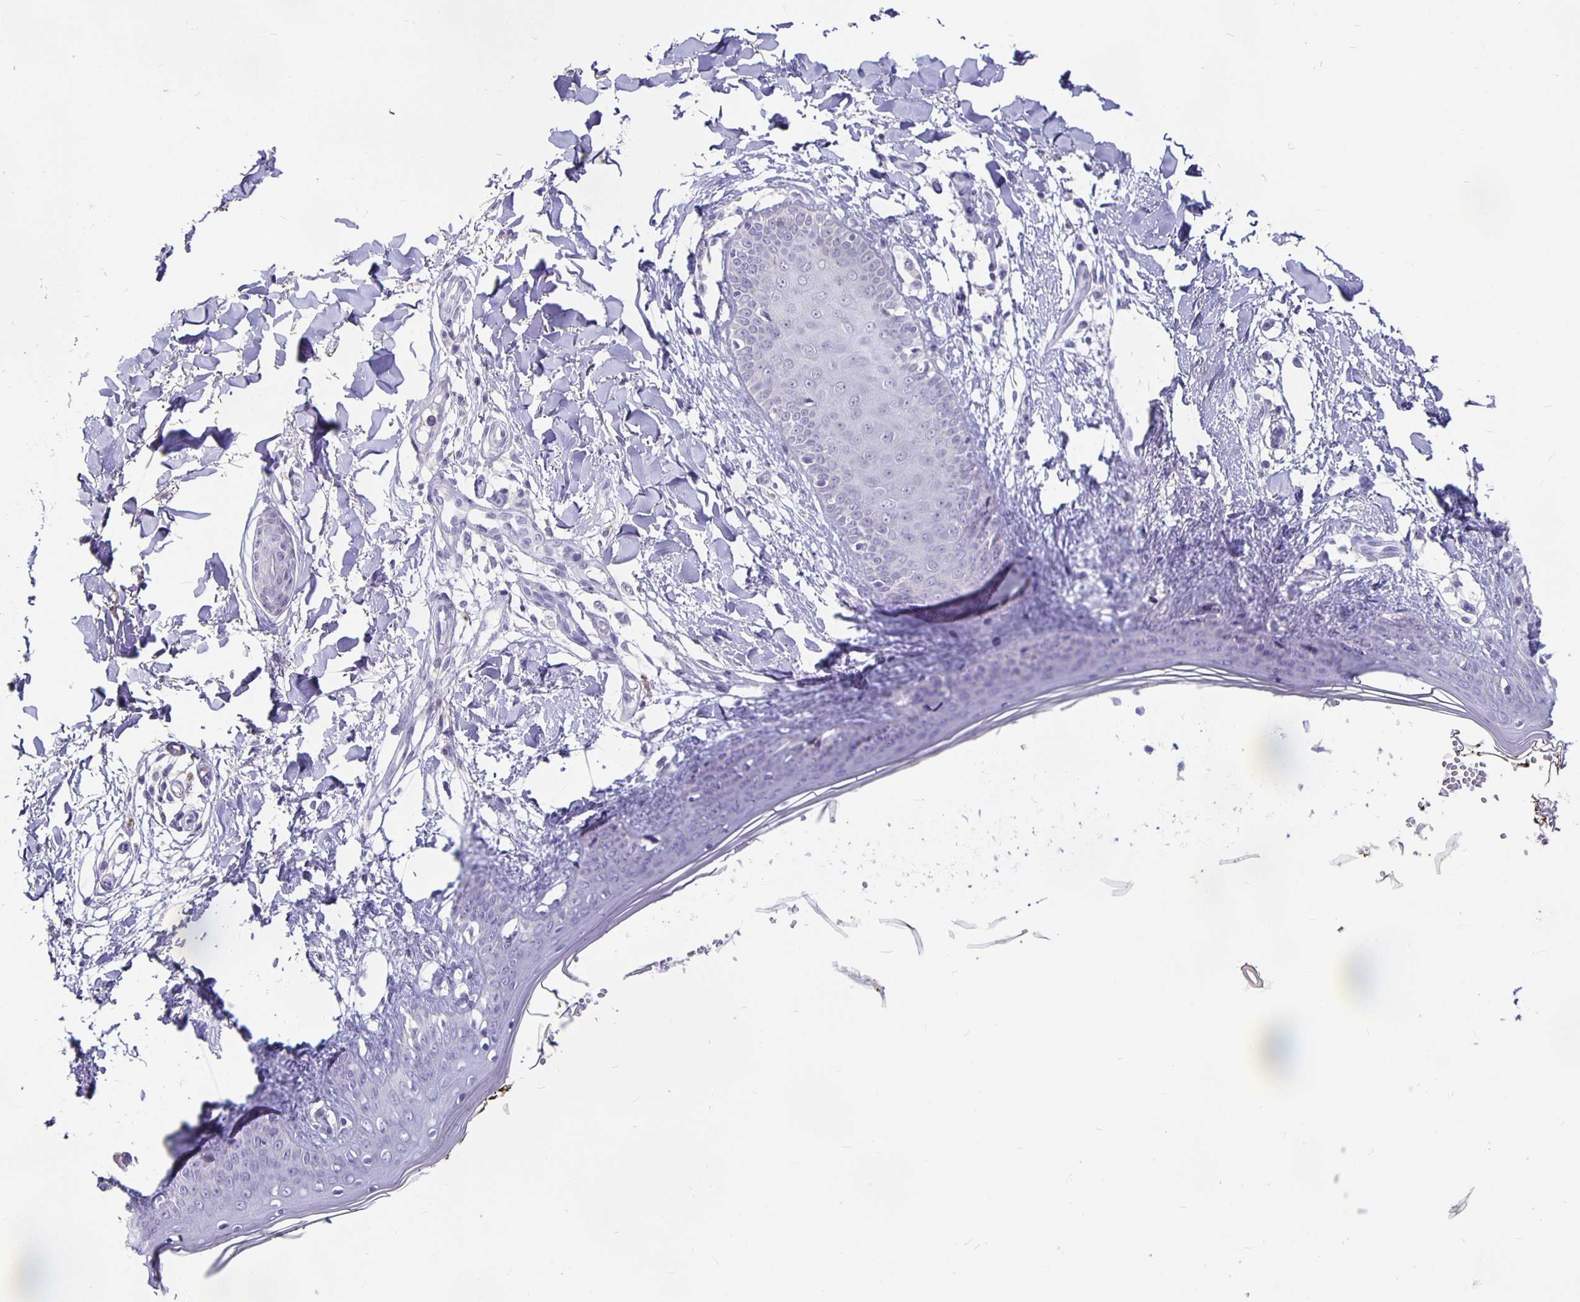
{"staining": {"intensity": "negative", "quantity": "none", "location": "none"}, "tissue": "skin", "cell_type": "Fibroblasts", "image_type": "normal", "snomed": [{"axis": "morphology", "description": "Normal tissue, NOS"}, {"axis": "topography", "description": "Skin"}], "caption": "An immunohistochemistry (IHC) photomicrograph of benign skin is shown. There is no staining in fibroblasts of skin. Nuclei are stained in blue.", "gene": "GPX4", "patient": {"sex": "female", "age": 34}}